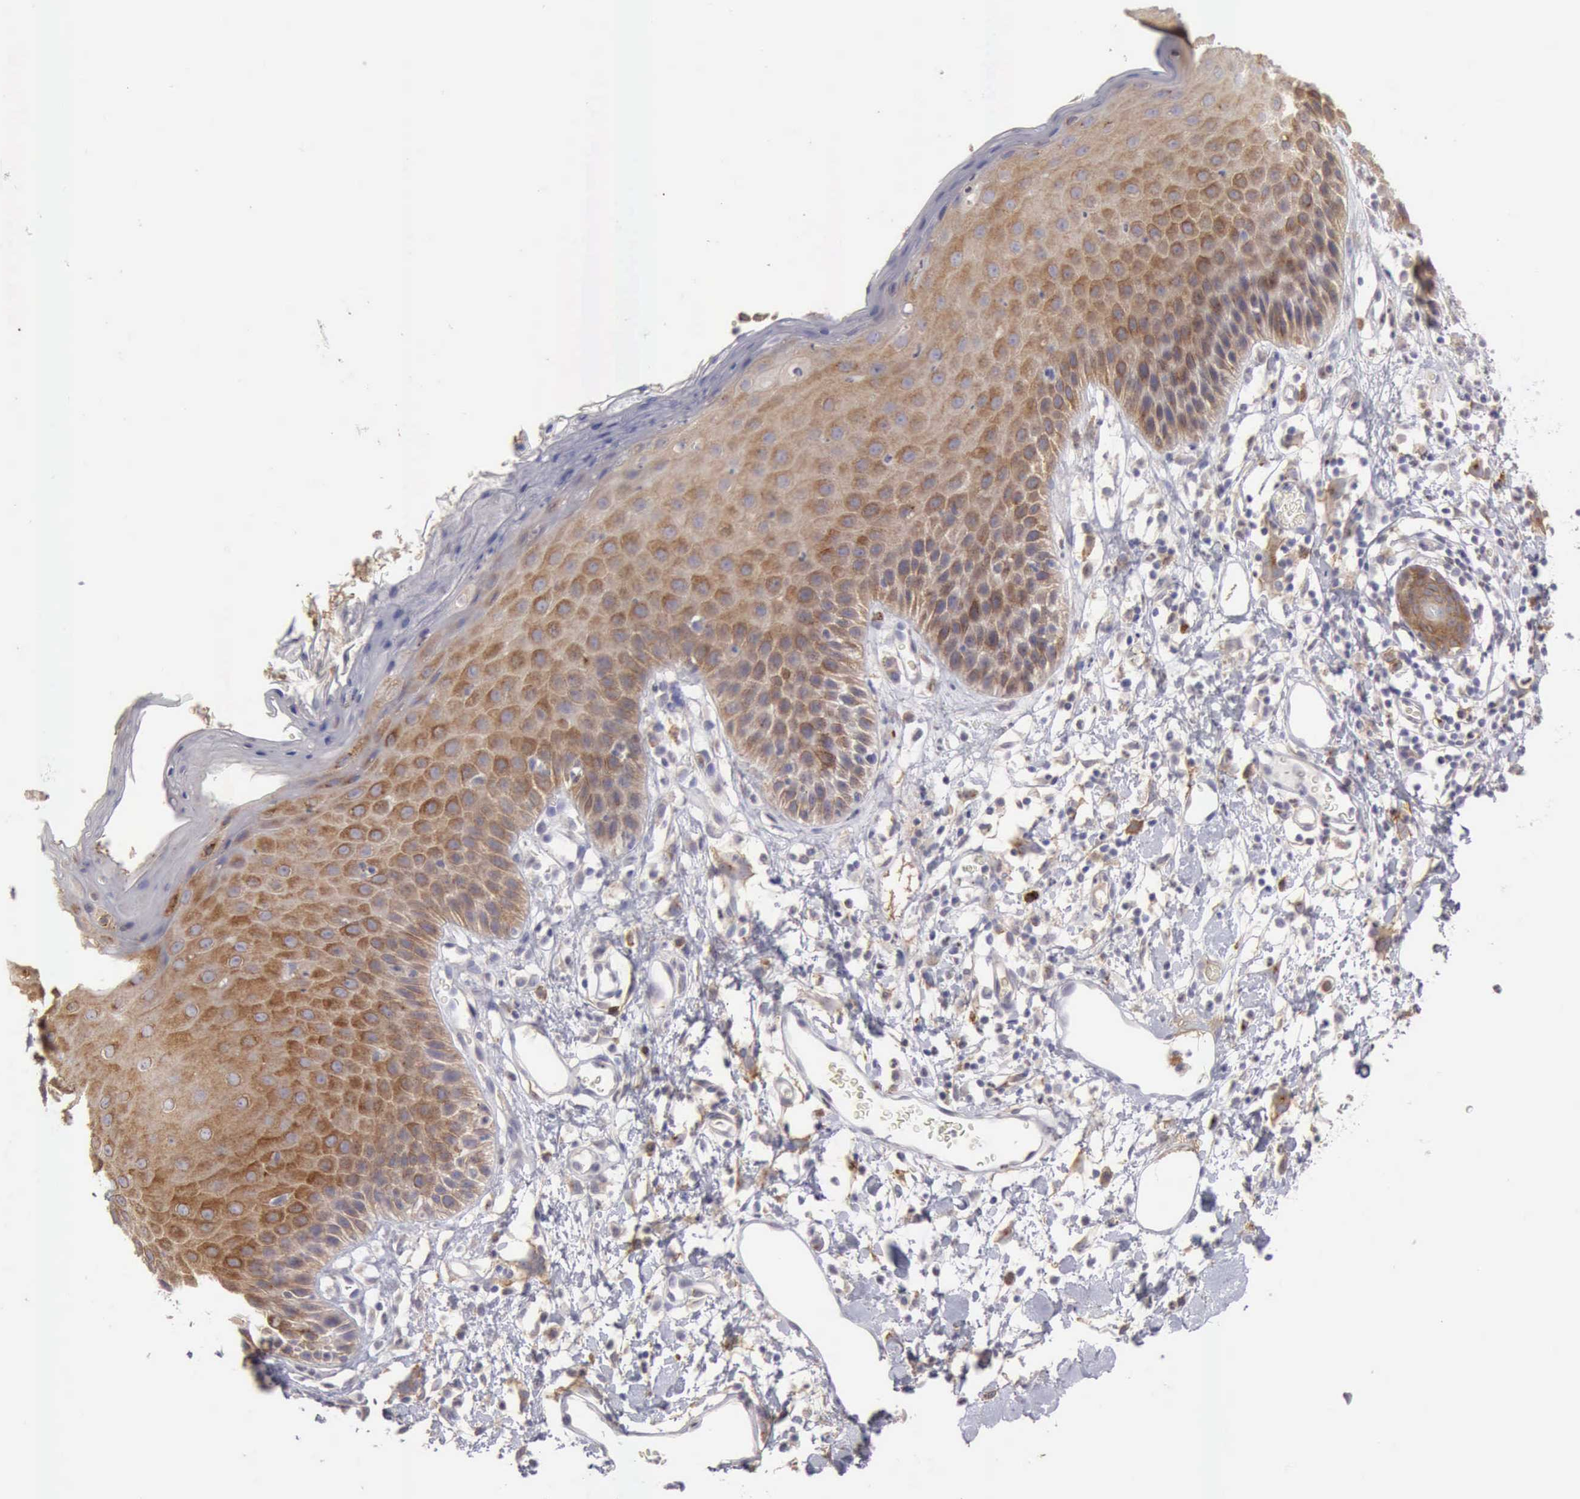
{"staining": {"intensity": "moderate", "quantity": ">75%", "location": "cytoplasmic/membranous"}, "tissue": "skin", "cell_type": "Epidermal cells", "image_type": "normal", "snomed": [{"axis": "morphology", "description": "Normal tissue, NOS"}, {"axis": "topography", "description": "Vulva"}, {"axis": "topography", "description": "Peripheral nerve tissue"}], "caption": "Unremarkable skin shows moderate cytoplasmic/membranous expression in approximately >75% of epidermal cells (DAB = brown stain, brightfield microscopy at high magnification)..", "gene": "TFRC", "patient": {"sex": "female", "age": 68}}